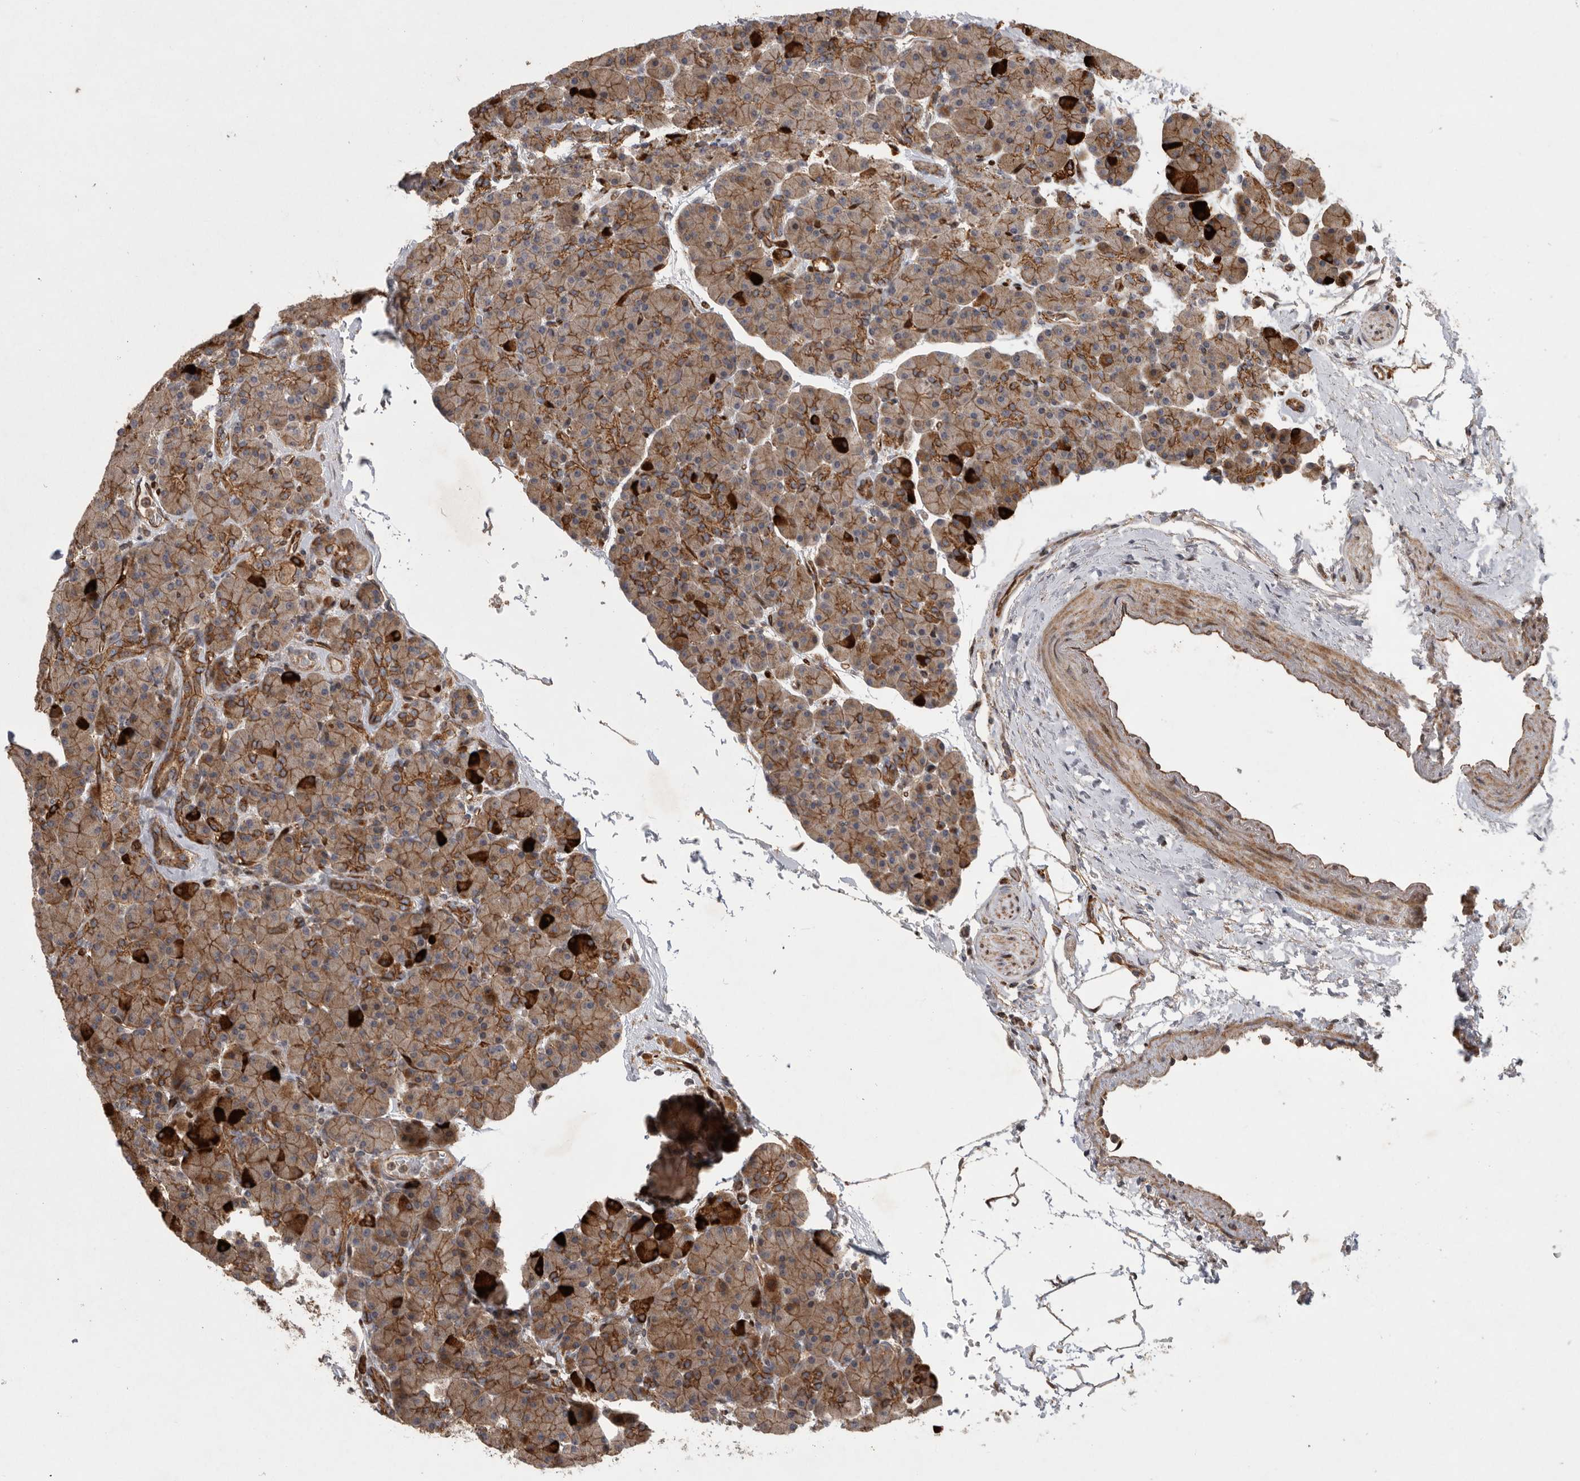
{"staining": {"intensity": "strong", "quantity": ">75%", "location": "cytoplasmic/membranous"}, "tissue": "pancreas", "cell_type": "Exocrine glandular cells", "image_type": "normal", "snomed": [{"axis": "morphology", "description": "Normal tissue, NOS"}, {"axis": "topography", "description": "Pancreas"}], "caption": "Exocrine glandular cells exhibit high levels of strong cytoplasmic/membranous expression in about >75% of cells in unremarkable pancreas.", "gene": "MPDZ", "patient": {"sex": "female", "age": 43}}